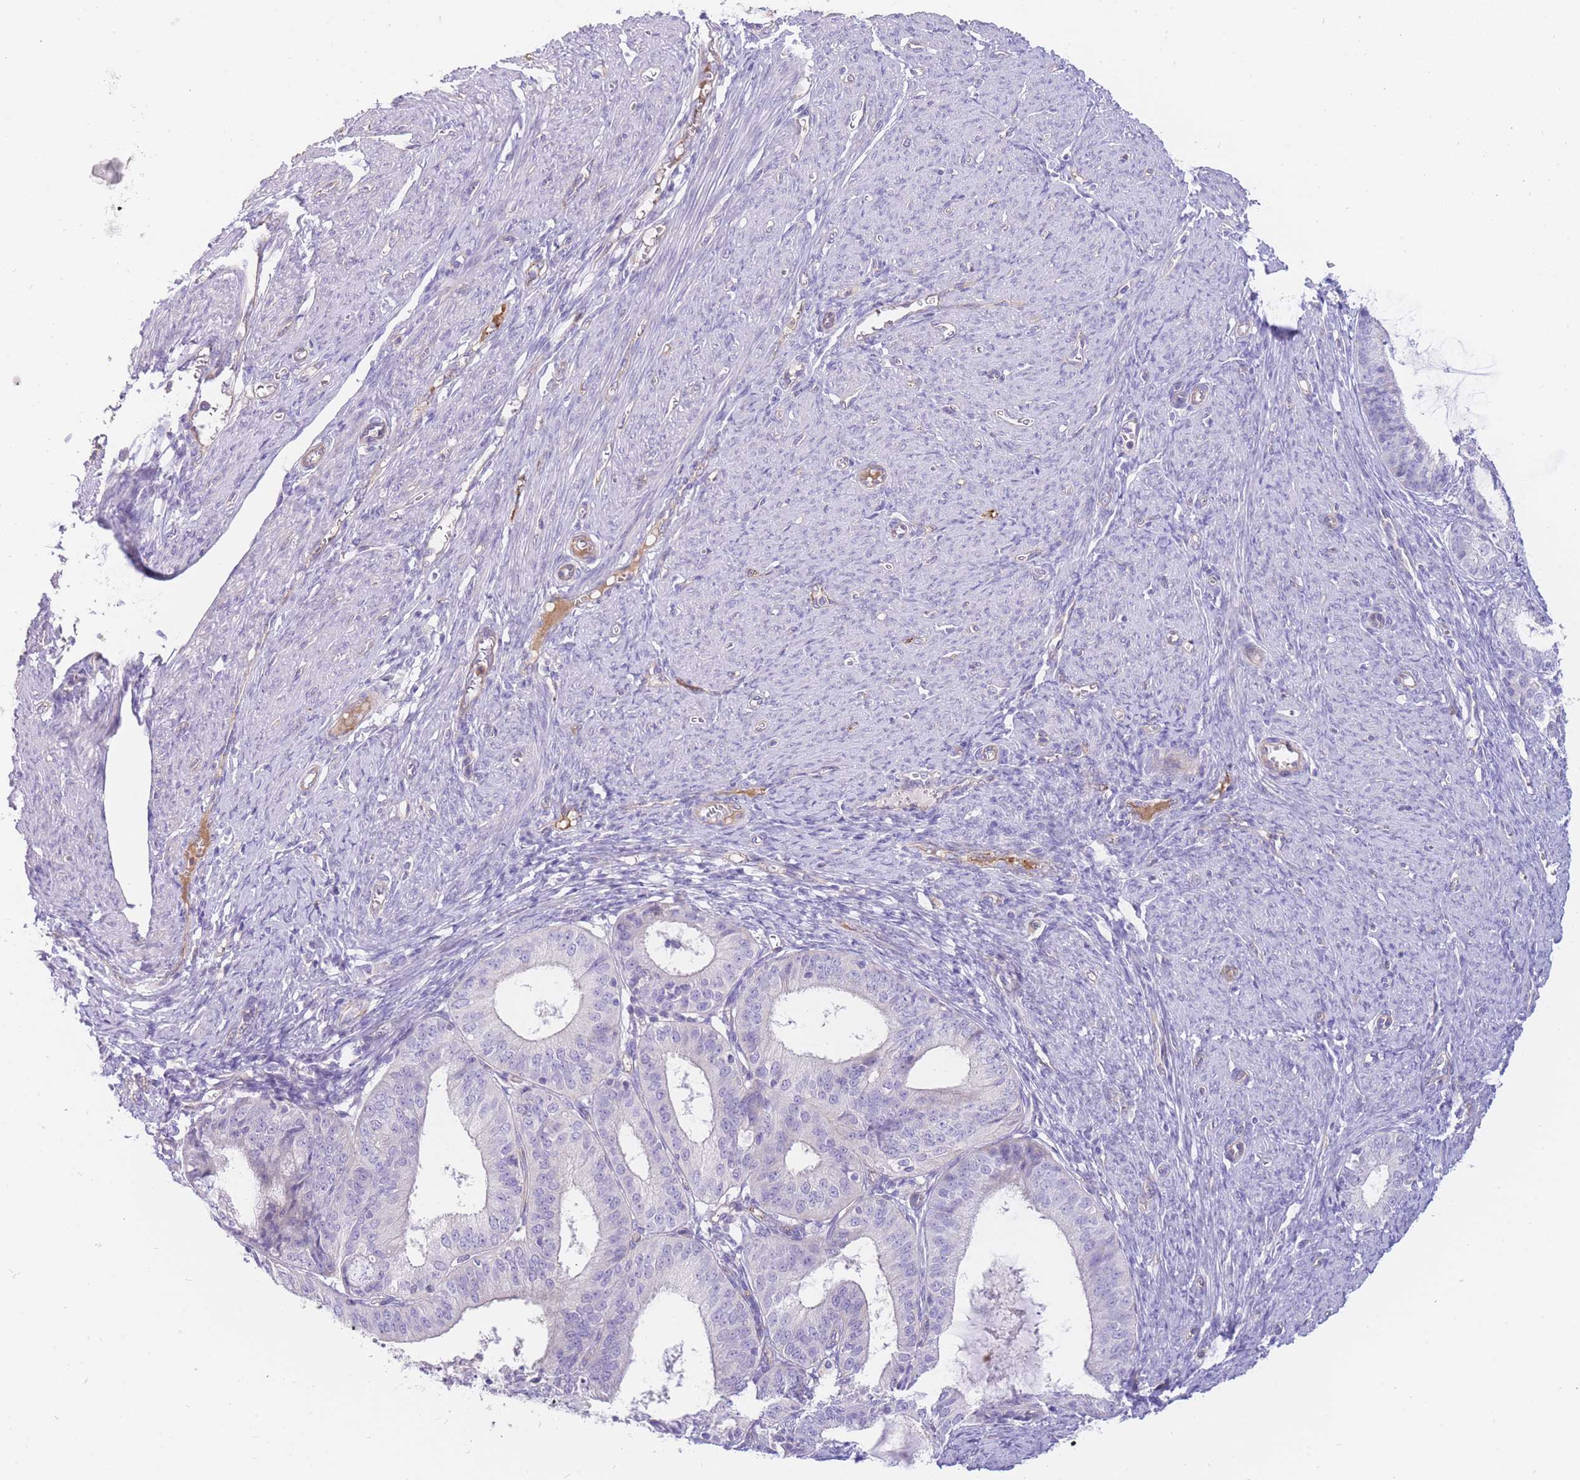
{"staining": {"intensity": "negative", "quantity": "none", "location": "none"}, "tissue": "endometrial cancer", "cell_type": "Tumor cells", "image_type": "cancer", "snomed": [{"axis": "morphology", "description": "Adenocarcinoma, NOS"}, {"axis": "topography", "description": "Endometrium"}], "caption": "IHC photomicrograph of human endometrial cancer (adenocarcinoma) stained for a protein (brown), which demonstrates no positivity in tumor cells.", "gene": "SULT1A1", "patient": {"sex": "female", "age": 51}}